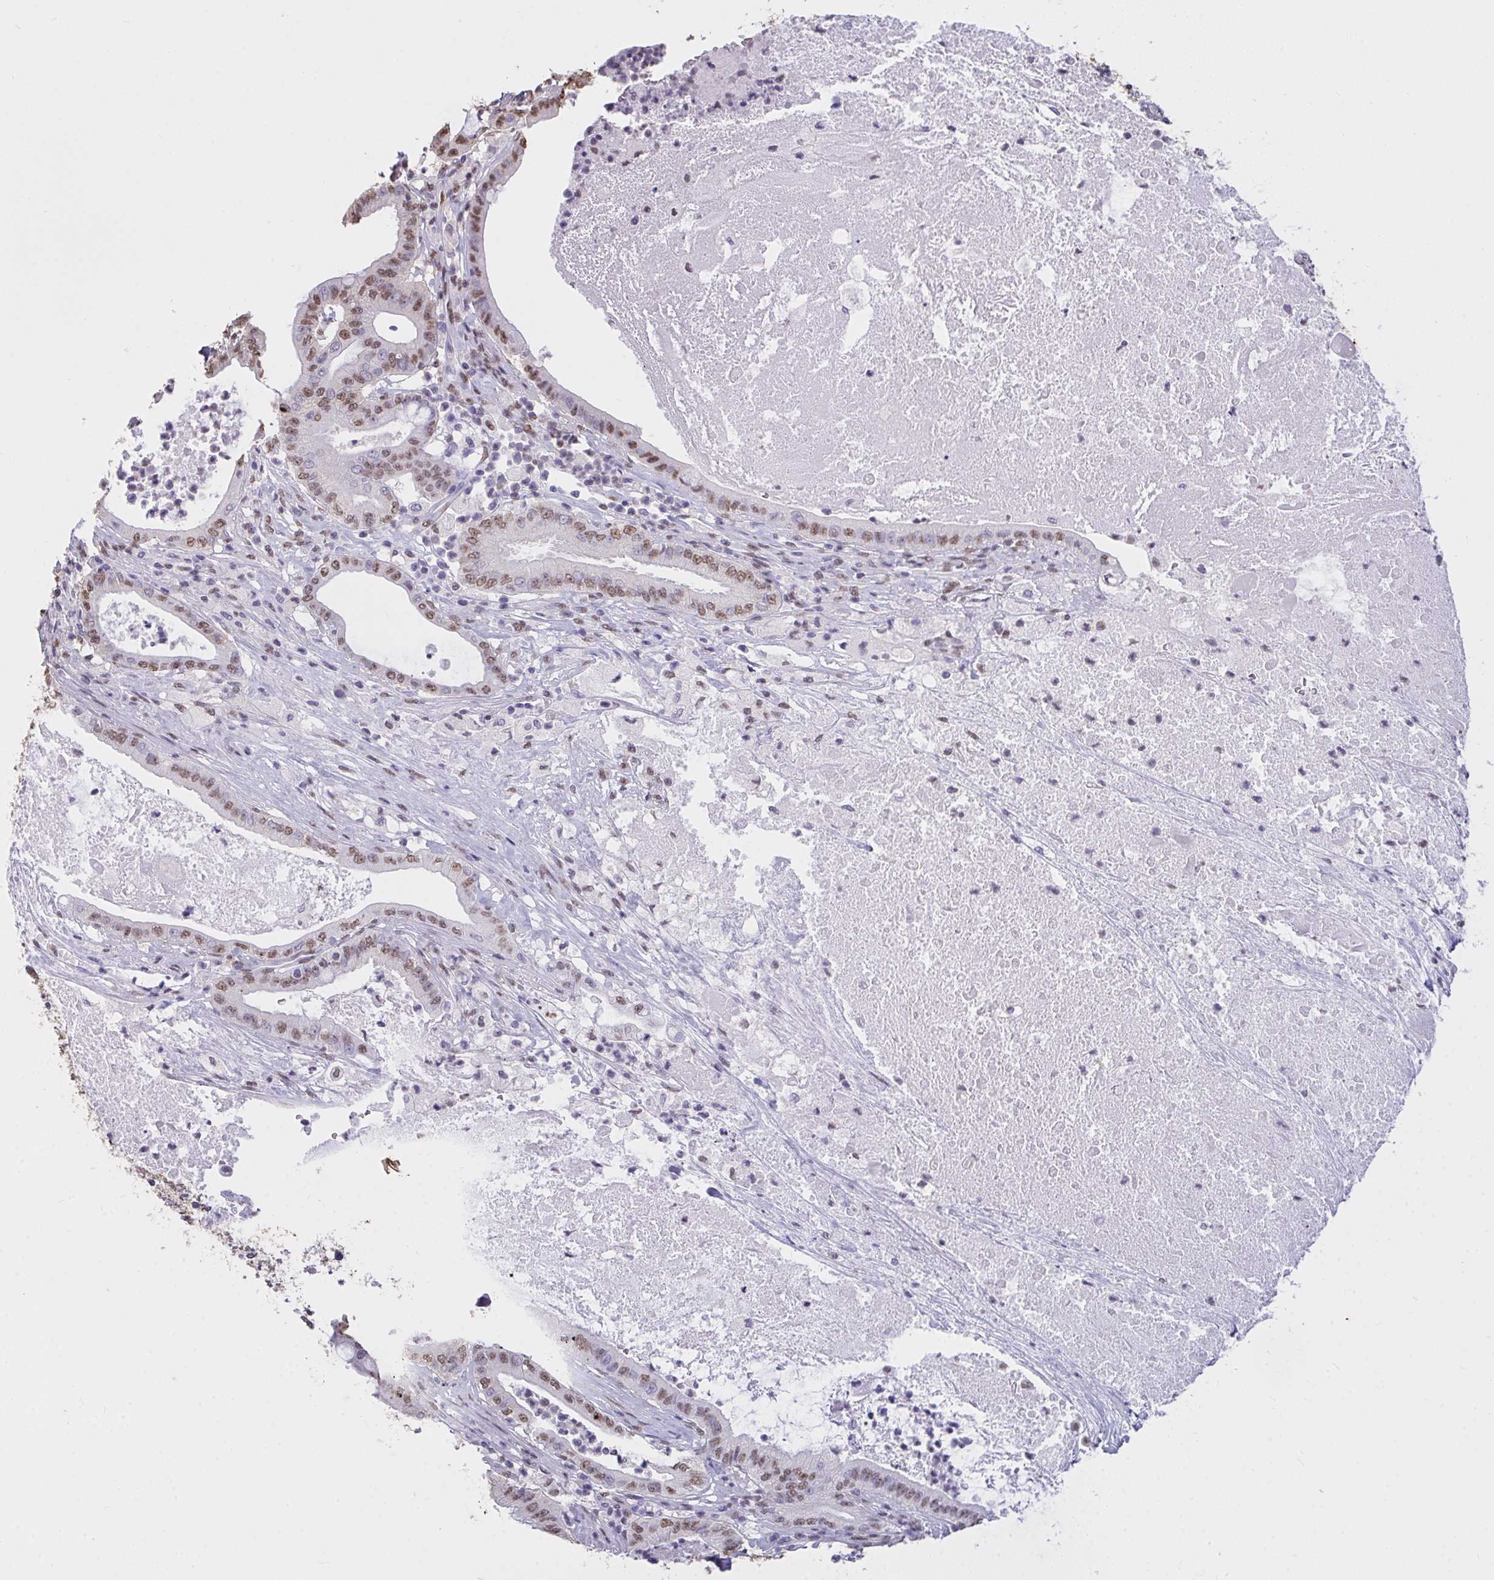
{"staining": {"intensity": "moderate", "quantity": ">75%", "location": "nuclear"}, "tissue": "pancreatic cancer", "cell_type": "Tumor cells", "image_type": "cancer", "snomed": [{"axis": "morphology", "description": "Adenocarcinoma, NOS"}, {"axis": "topography", "description": "Pancreas"}], "caption": "A high-resolution photomicrograph shows immunohistochemistry staining of adenocarcinoma (pancreatic), which exhibits moderate nuclear staining in approximately >75% of tumor cells.", "gene": "SEMA6B", "patient": {"sex": "male", "age": 71}}